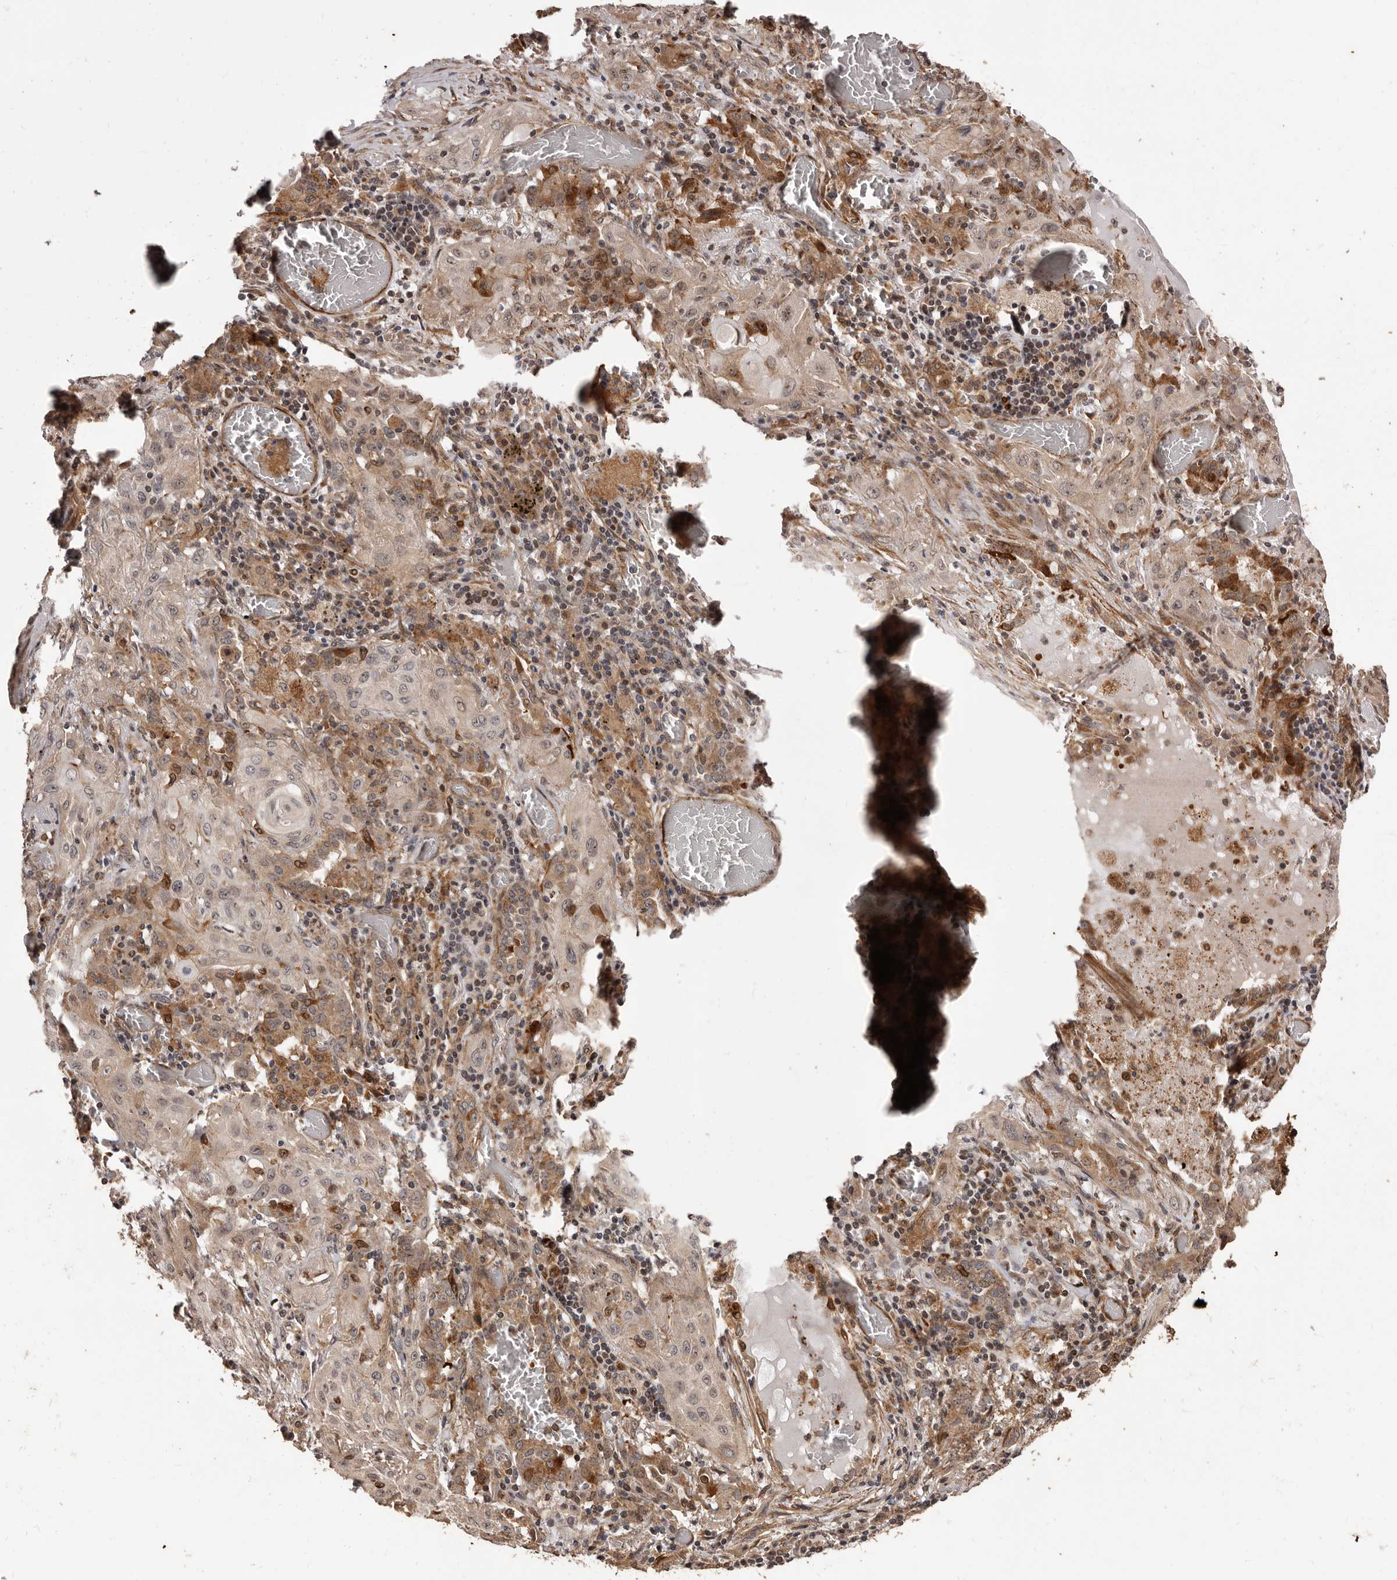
{"staining": {"intensity": "weak", "quantity": ">75%", "location": "cytoplasmic/membranous"}, "tissue": "lung cancer", "cell_type": "Tumor cells", "image_type": "cancer", "snomed": [{"axis": "morphology", "description": "Squamous cell carcinoma, NOS"}, {"axis": "topography", "description": "Lung"}], "caption": "This is a micrograph of immunohistochemistry staining of lung squamous cell carcinoma, which shows weak staining in the cytoplasmic/membranous of tumor cells.", "gene": "ZCCHC7", "patient": {"sex": "female", "age": 47}}